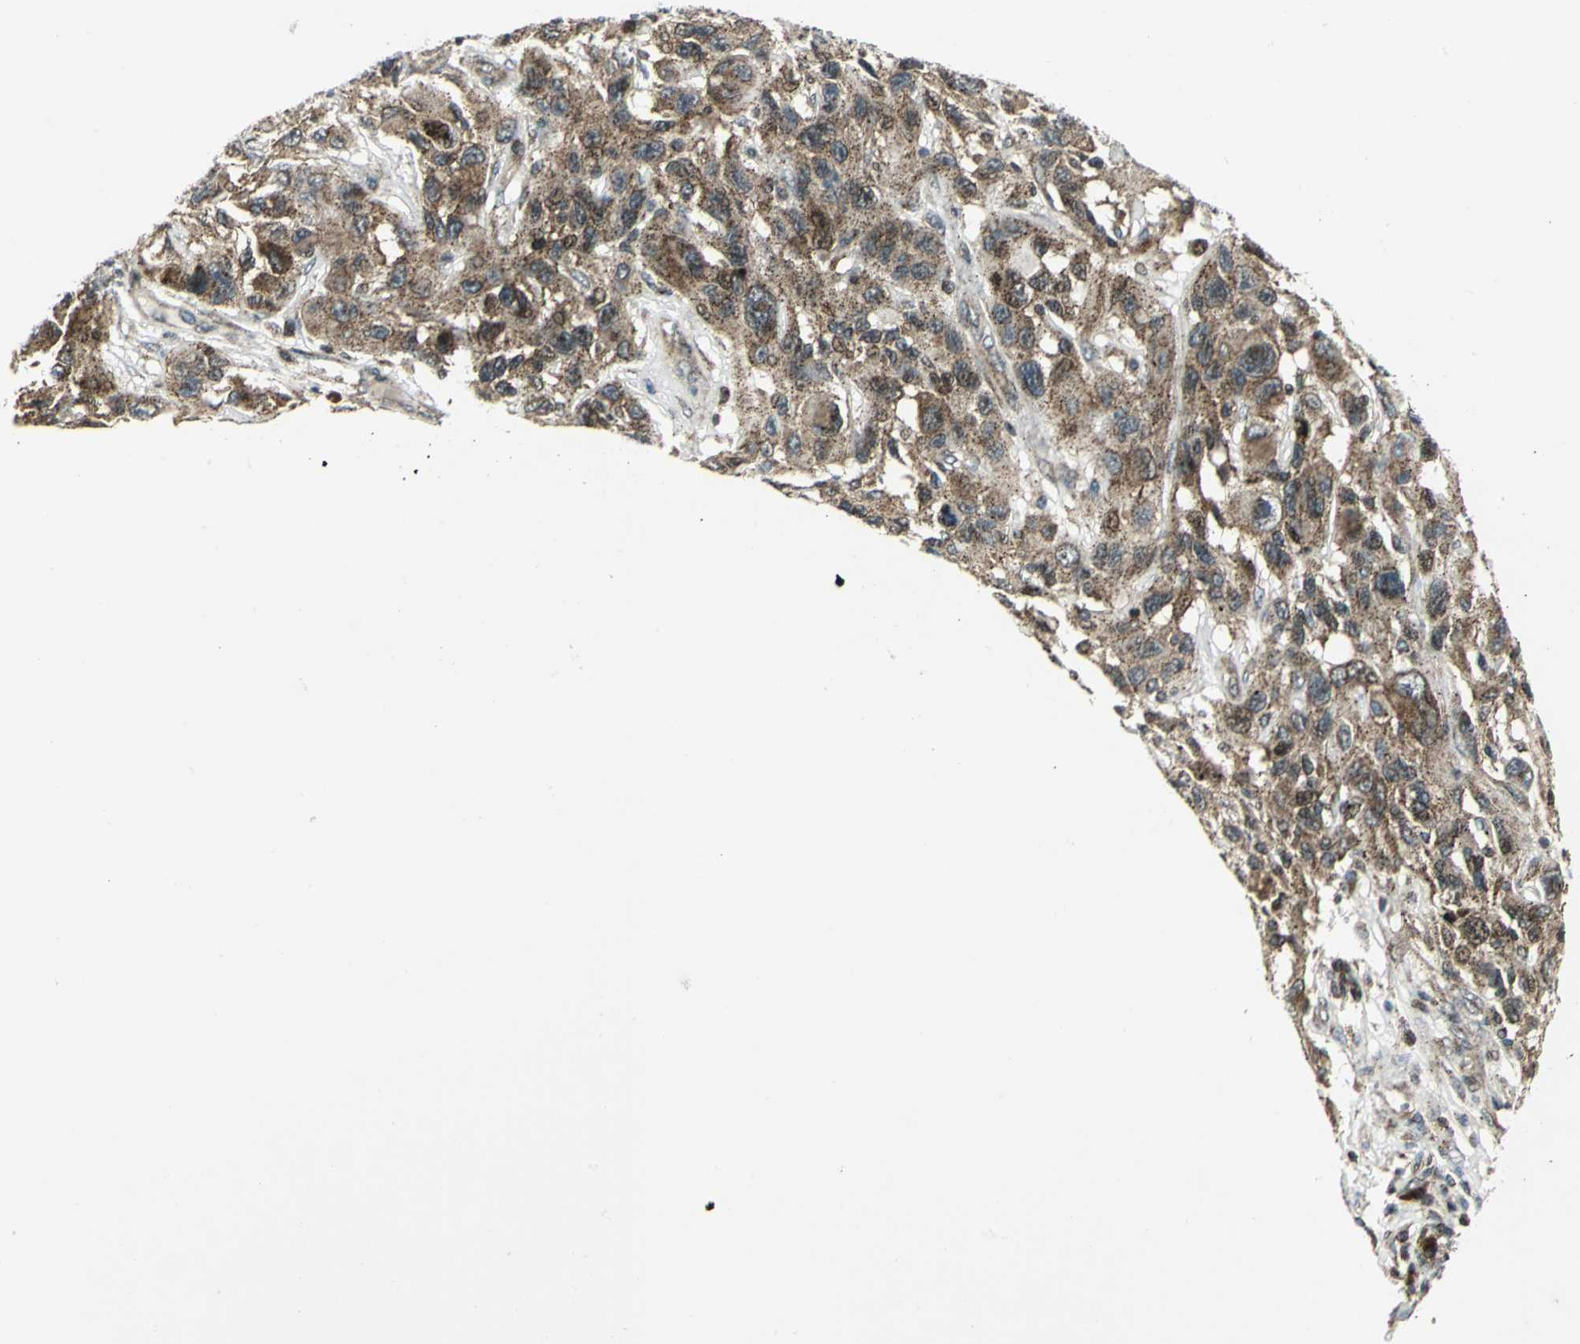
{"staining": {"intensity": "moderate", "quantity": ">75%", "location": "cytoplasmic/membranous"}, "tissue": "melanoma", "cell_type": "Tumor cells", "image_type": "cancer", "snomed": [{"axis": "morphology", "description": "Malignant melanoma, NOS"}, {"axis": "topography", "description": "Skin"}], "caption": "Tumor cells reveal moderate cytoplasmic/membranous expression in about >75% of cells in malignant melanoma. Nuclei are stained in blue.", "gene": "ATP6V1A", "patient": {"sex": "male", "age": 53}}